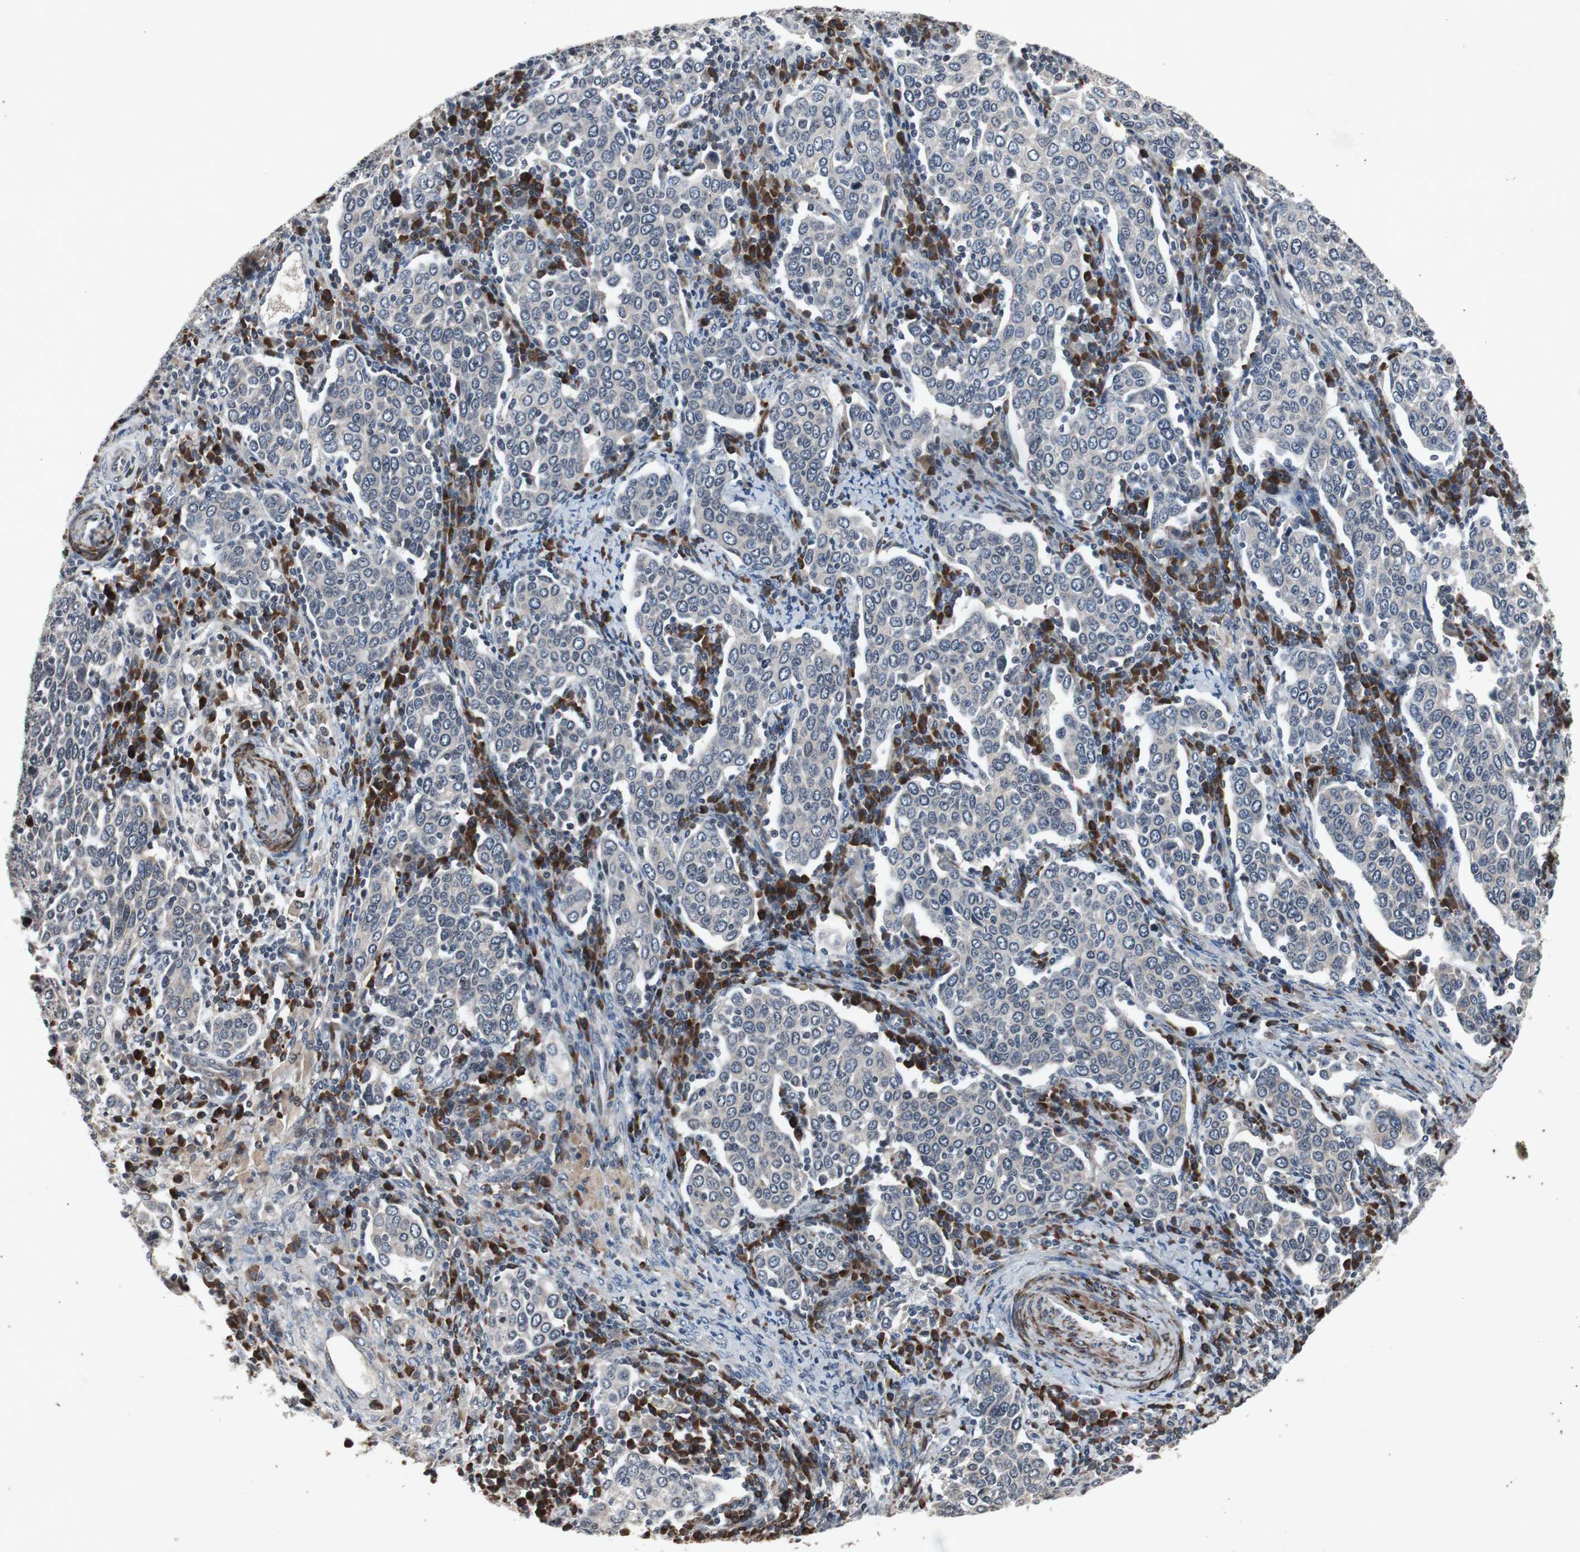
{"staining": {"intensity": "negative", "quantity": "none", "location": "none"}, "tissue": "cervical cancer", "cell_type": "Tumor cells", "image_type": "cancer", "snomed": [{"axis": "morphology", "description": "Squamous cell carcinoma, NOS"}, {"axis": "topography", "description": "Cervix"}], "caption": "IHC image of neoplastic tissue: cervical cancer (squamous cell carcinoma) stained with DAB (3,3'-diaminobenzidine) shows no significant protein positivity in tumor cells. (DAB (3,3'-diaminobenzidine) IHC with hematoxylin counter stain).", "gene": "CRADD", "patient": {"sex": "female", "age": 40}}